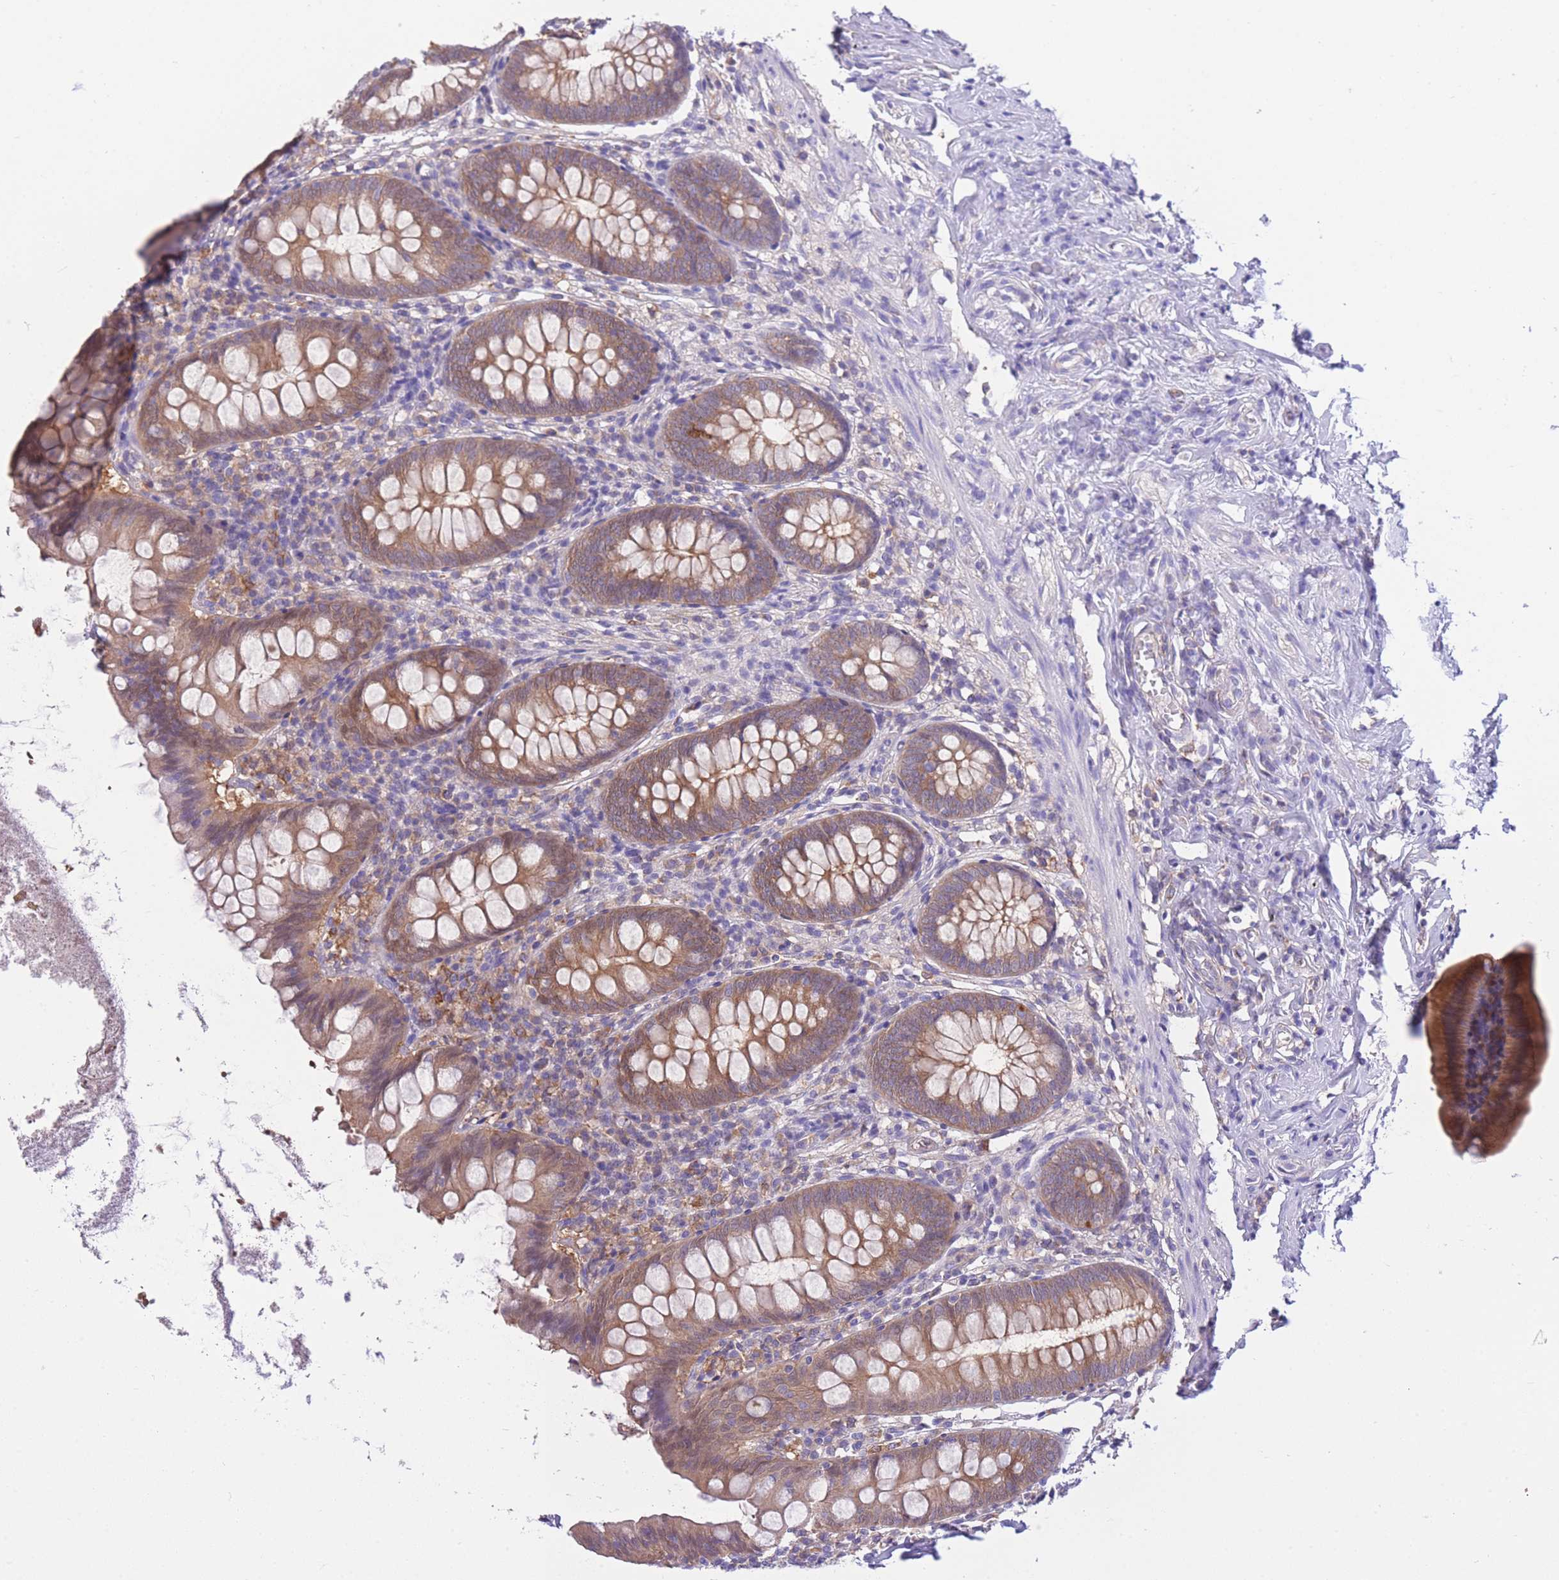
{"staining": {"intensity": "moderate", "quantity": ">75%", "location": "cytoplasmic/membranous"}, "tissue": "appendix", "cell_type": "Glandular cells", "image_type": "normal", "snomed": [{"axis": "morphology", "description": "Normal tissue, NOS"}, {"axis": "topography", "description": "Appendix"}], "caption": "Benign appendix shows moderate cytoplasmic/membranous staining in approximately >75% of glandular cells (DAB (3,3'-diaminobenzidine) = brown stain, brightfield microscopy at high magnification)..", "gene": "NAMPT", "patient": {"sex": "female", "age": 51}}